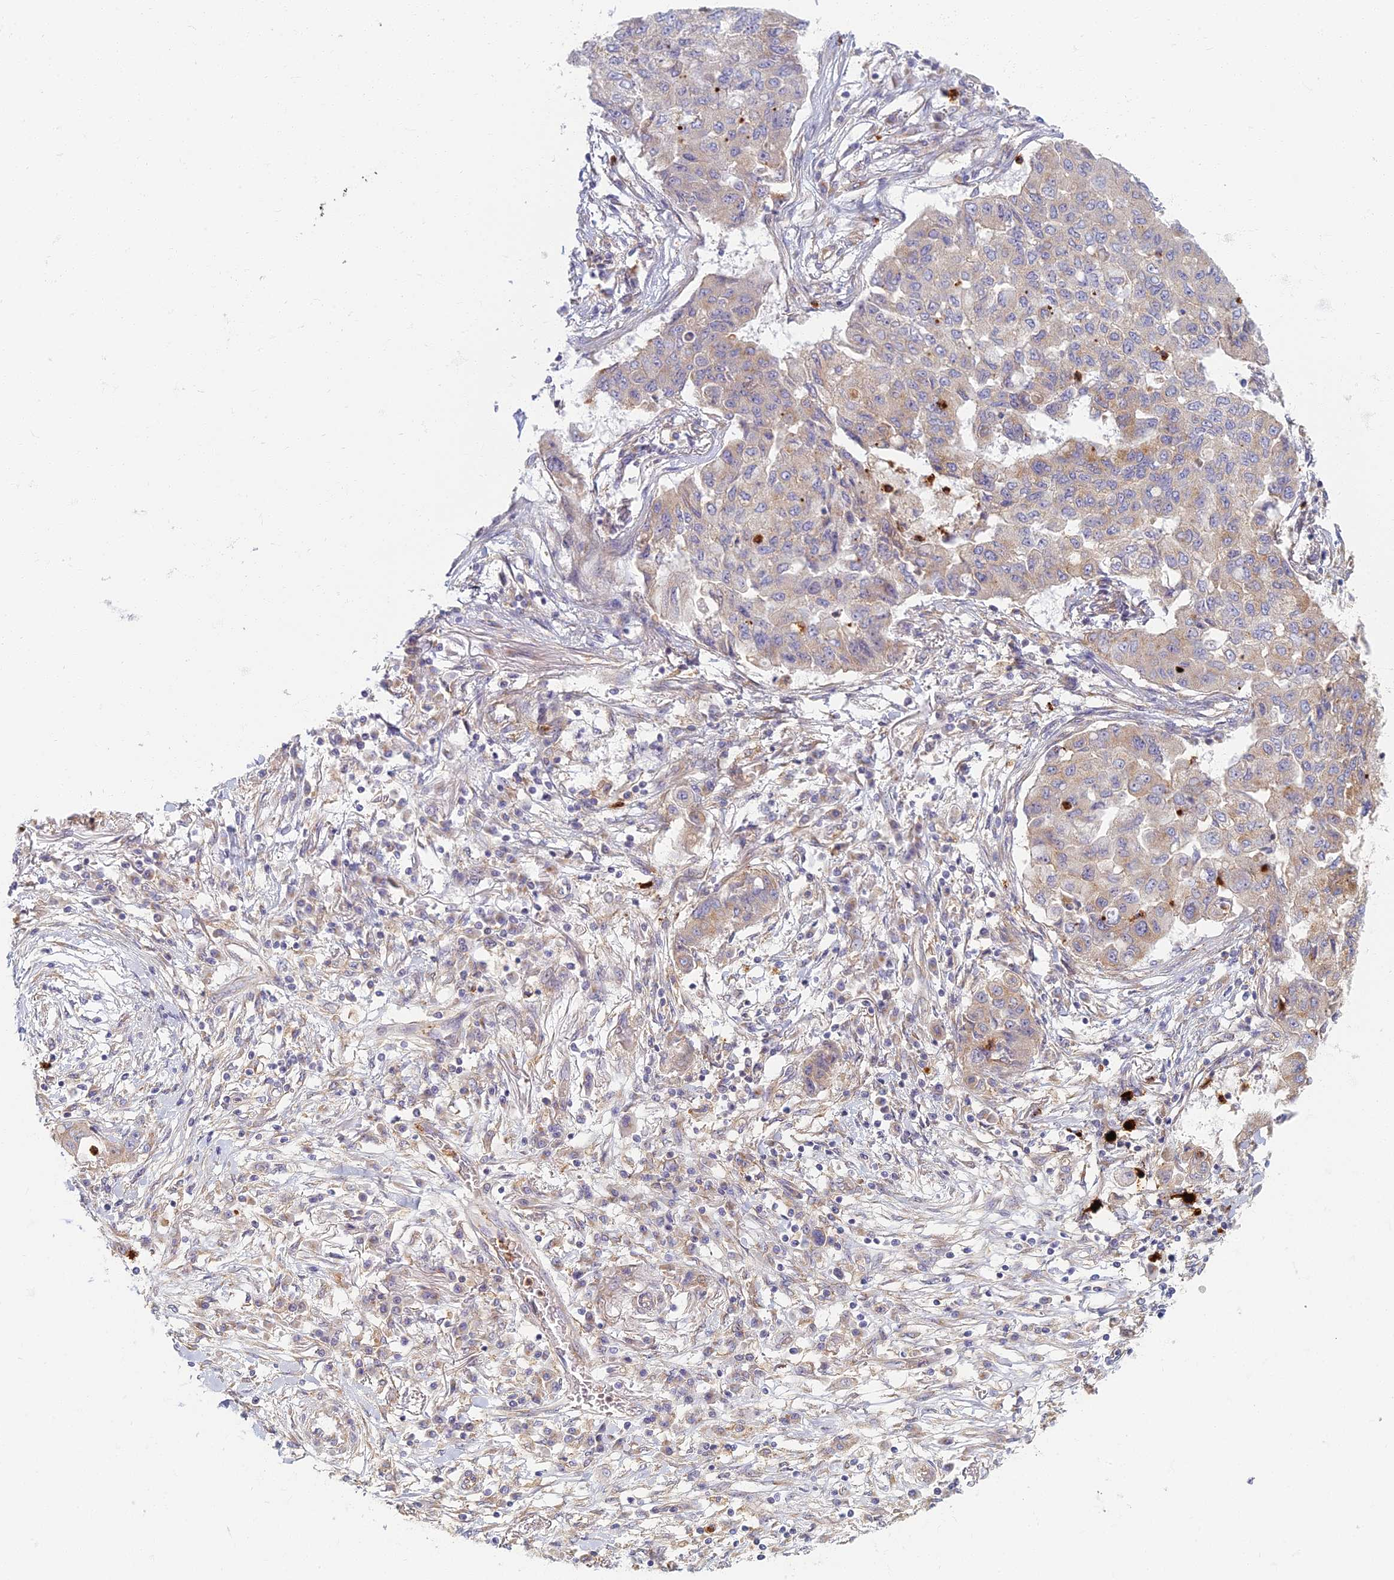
{"staining": {"intensity": "weak", "quantity": "25%-75%", "location": "cytoplasmic/membranous"}, "tissue": "lung cancer", "cell_type": "Tumor cells", "image_type": "cancer", "snomed": [{"axis": "morphology", "description": "Squamous cell carcinoma, NOS"}, {"axis": "topography", "description": "Lung"}], "caption": "Lung squamous cell carcinoma stained for a protein displays weak cytoplasmic/membranous positivity in tumor cells.", "gene": "PROX2", "patient": {"sex": "male", "age": 74}}